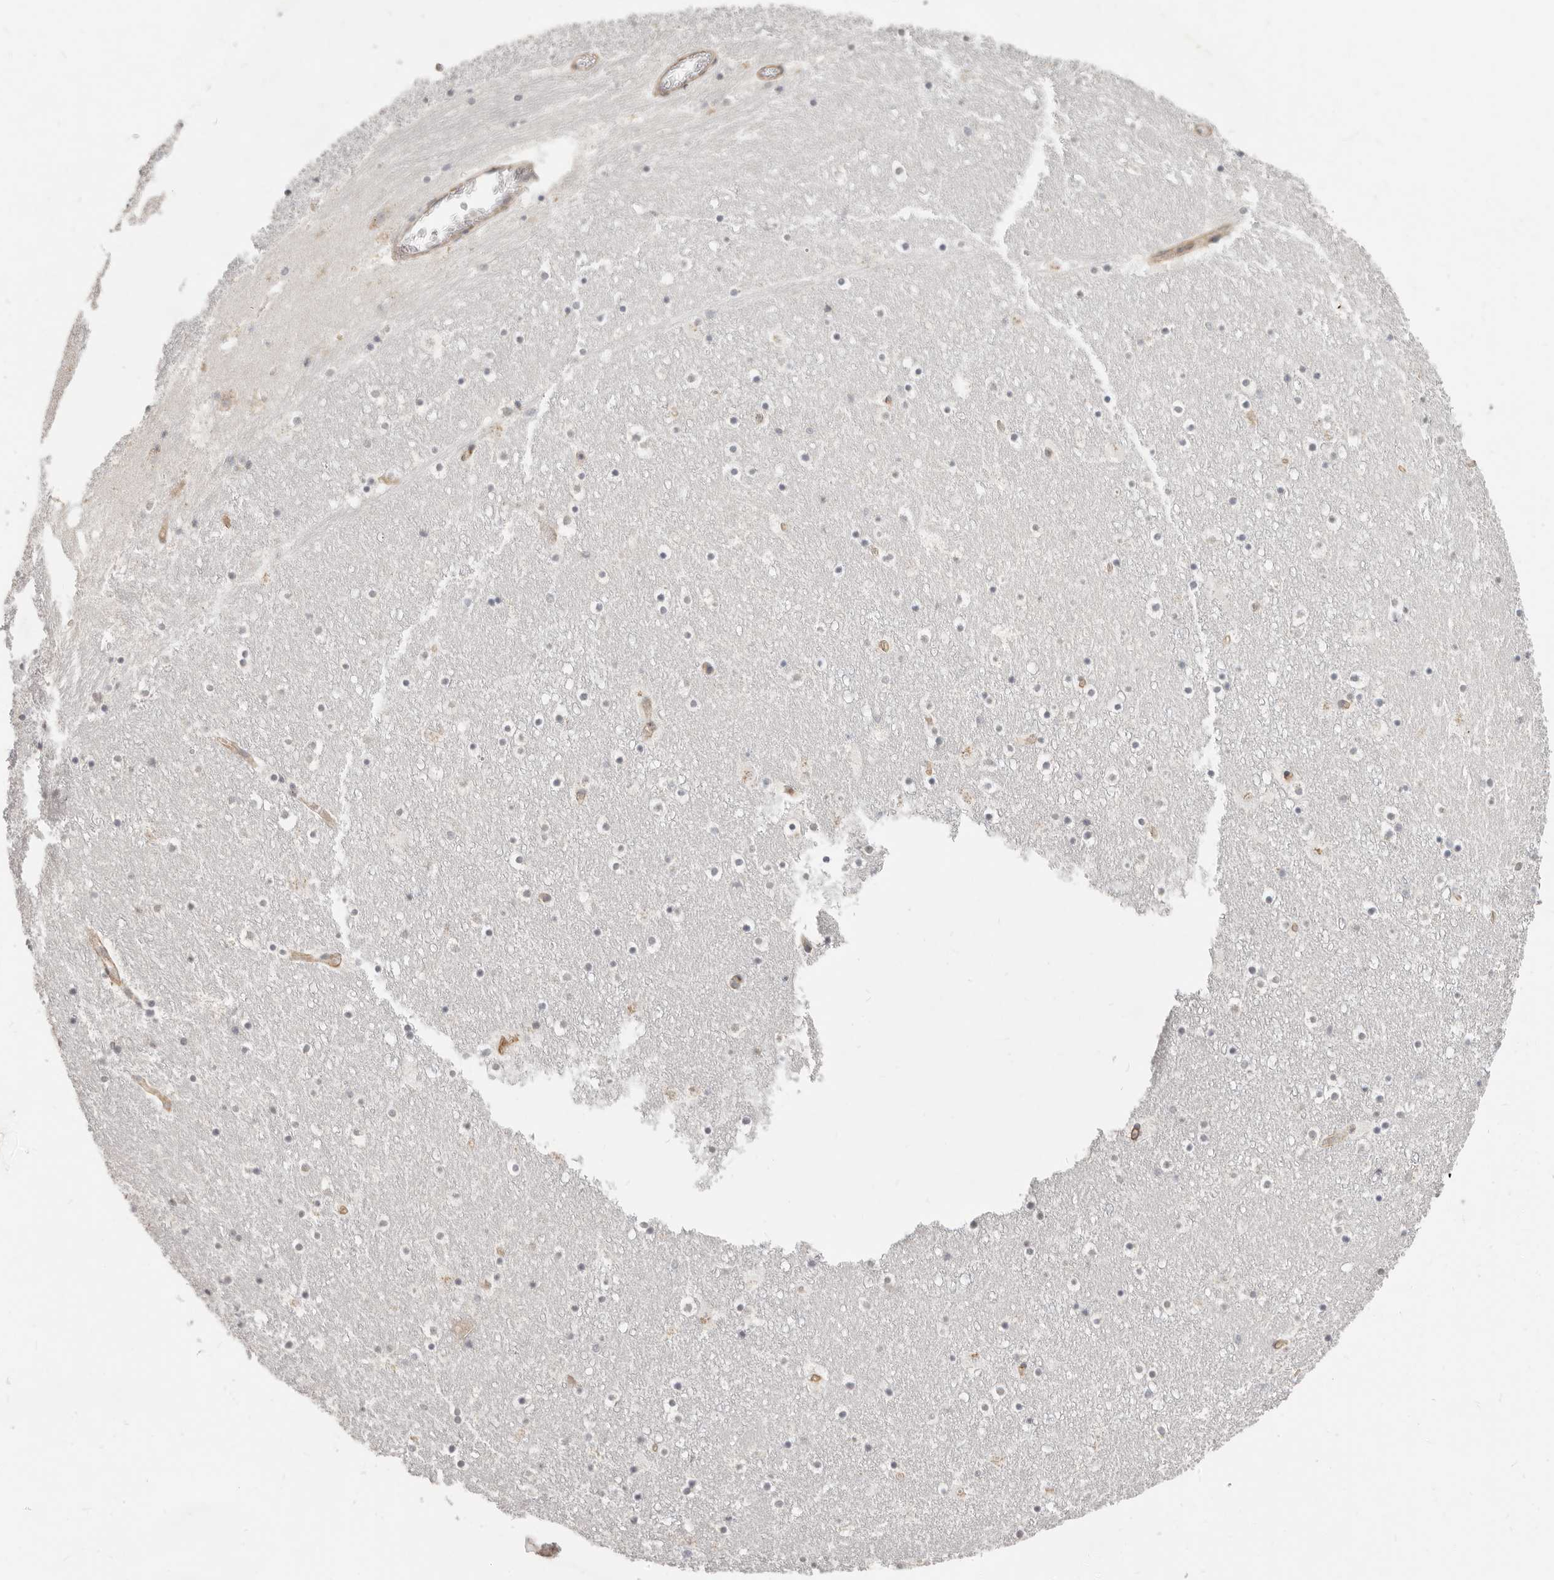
{"staining": {"intensity": "weak", "quantity": ">75%", "location": "cytoplasmic/membranous"}, "tissue": "caudate", "cell_type": "Glial cells", "image_type": "normal", "snomed": [{"axis": "morphology", "description": "Normal tissue, NOS"}, {"axis": "topography", "description": "Lateral ventricle wall"}], "caption": "IHC staining of unremarkable caudate, which reveals low levels of weak cytoplasmic/membranous expression in approximately >75% of glial cells indicating weak cytoplasmic/membranous protein expression. The staining was performed using DAB (3,3'-diaminobenzidine) (brown) for protein detection and nuclei were counterstained in hematoxylin (blue).", "gene": "RABAC1", "patient": {"sex": "male", "age": 45}}